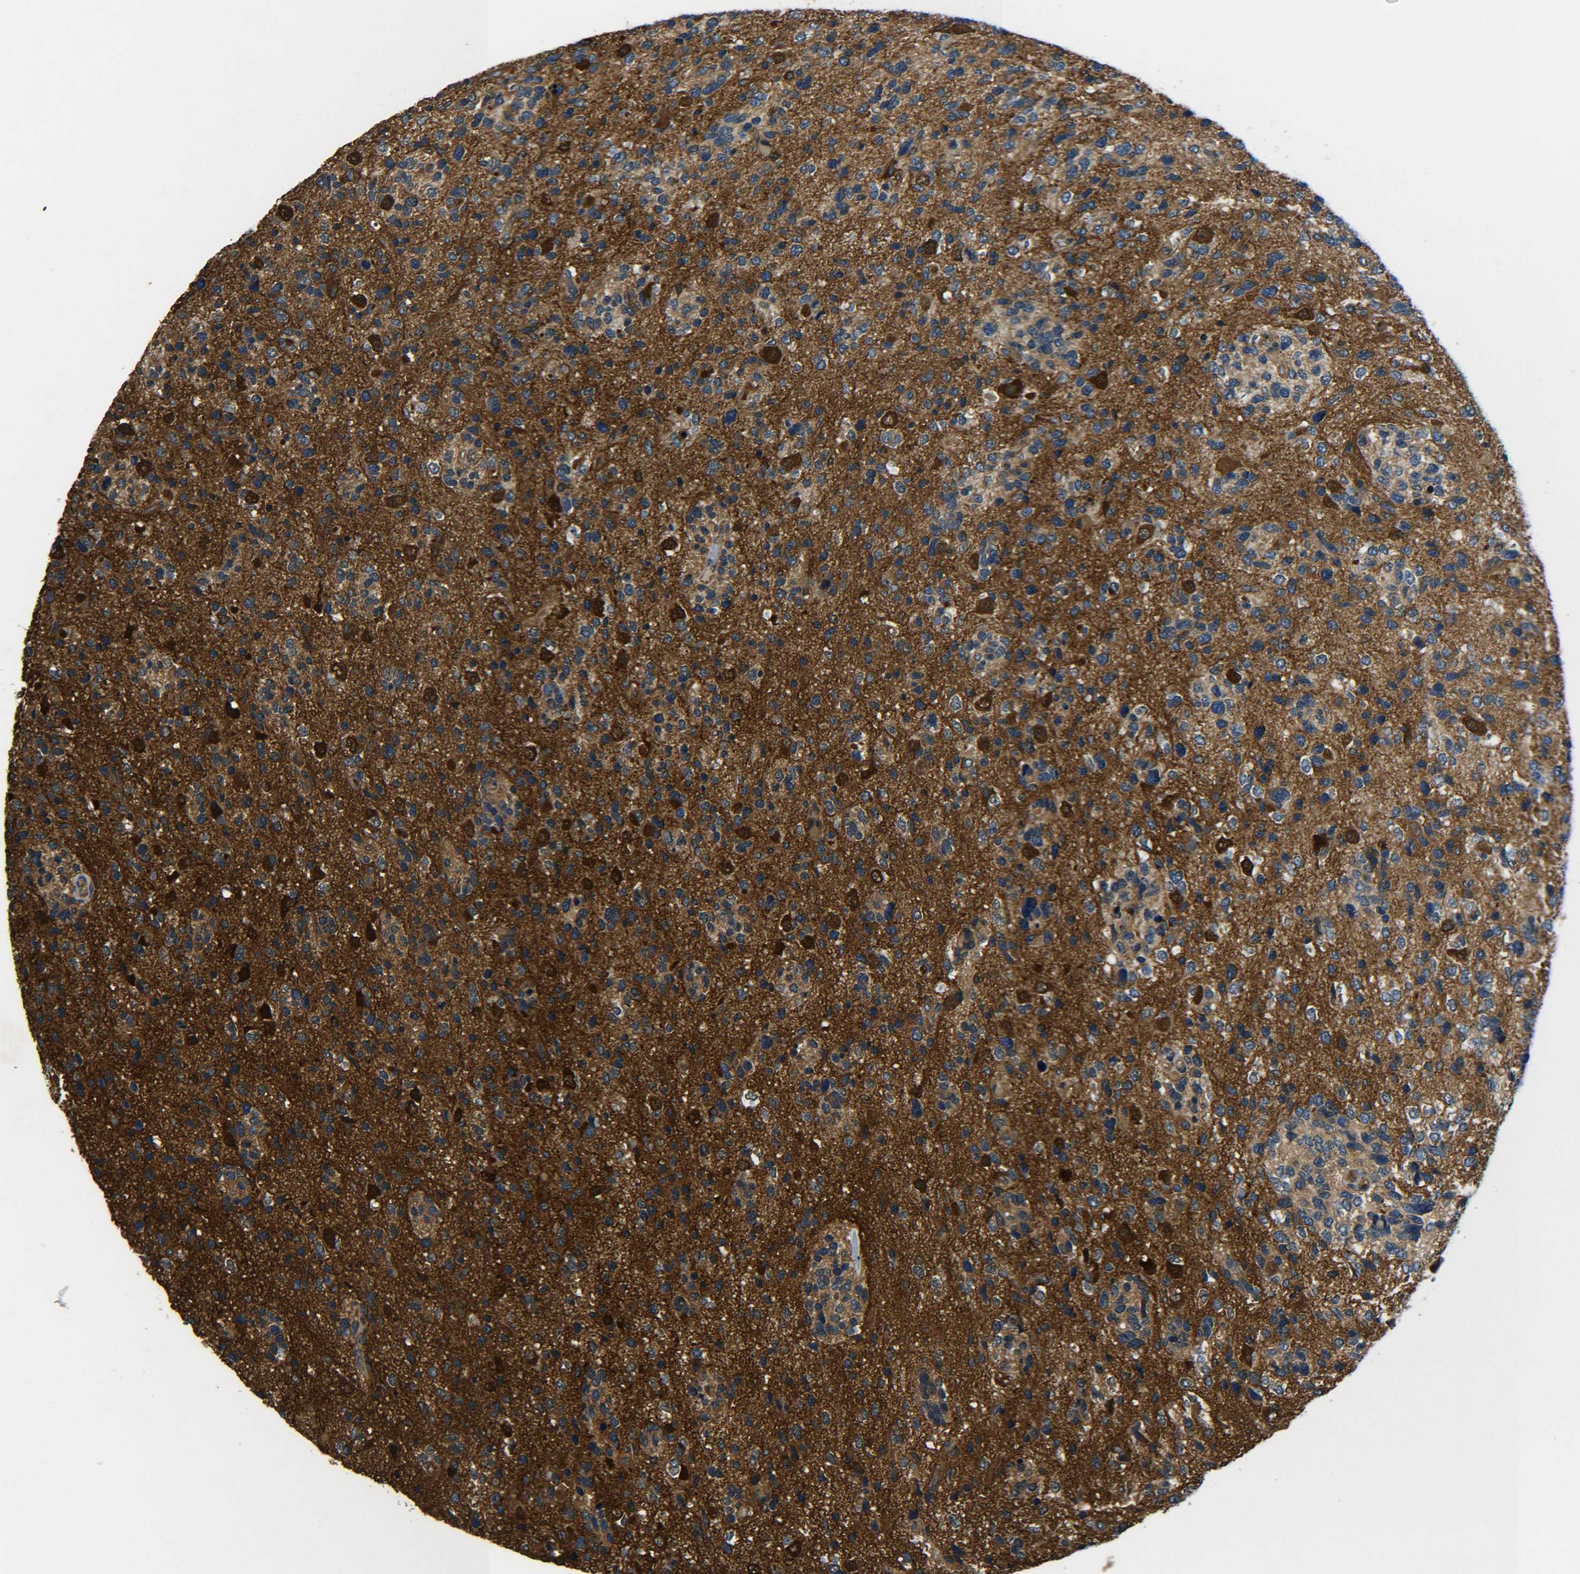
{"staining": {"intensity": "moderate", "quantity": ">75%", "location": "cytoplasmic/membranous"}, "tissue": "glioma", "cell_type": "Tumor cells", "image_type": "cancer", "snomed": [{"axis": "morphology", "description": "Glioma, malignant, High grade"}, {"axis": "topography", "description": "Brain"}], "caption": "IHC image of human malignant glioma (high-grade) stained for a protein (brown), which shows medium levels of moderate cytoplasmic/membranous expression in approximately >75% of tumor cells.", "gene": "PREB", "patient": {"sex": "female", "age": 58}}